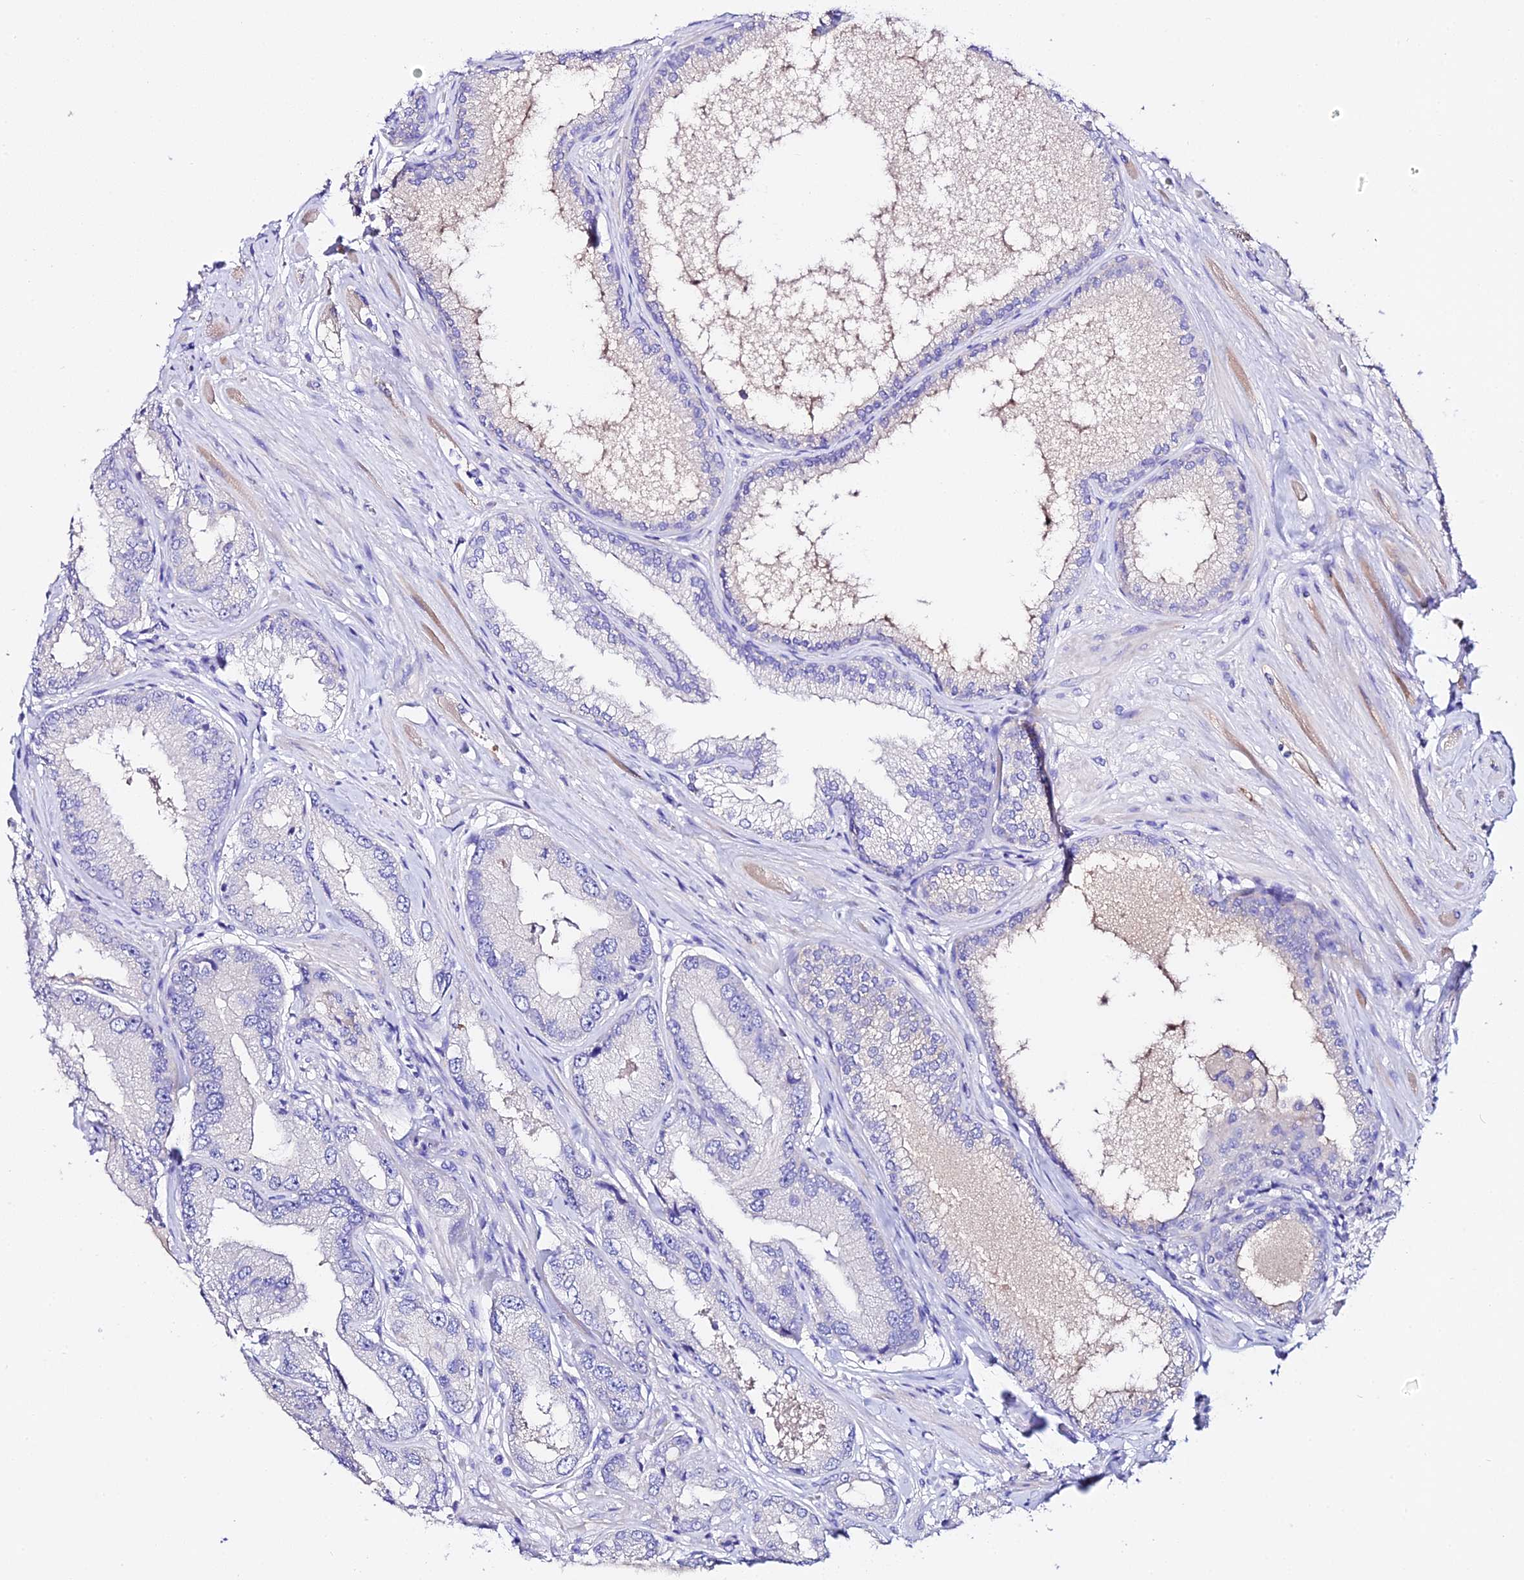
{"staining": {"intensity": "negative", "quantity": "none", "location": "none"}, "tissue": "prostate cancer", "cell_type": "Tumor cells", "image_type": "cancer", "snomed": [{"axis": "morphology", "description": "Adenocarcinoma, High grade"}, {"axis": "topography", "description": "Prostate"}], "caption": "Protein analysis of prostate cancer (adenocarcinoma (high-grade)) demonstrates no significant staining in tumor cells.", "gene": "TMEM117", "patient": {"sex": "male", "age": 71}}